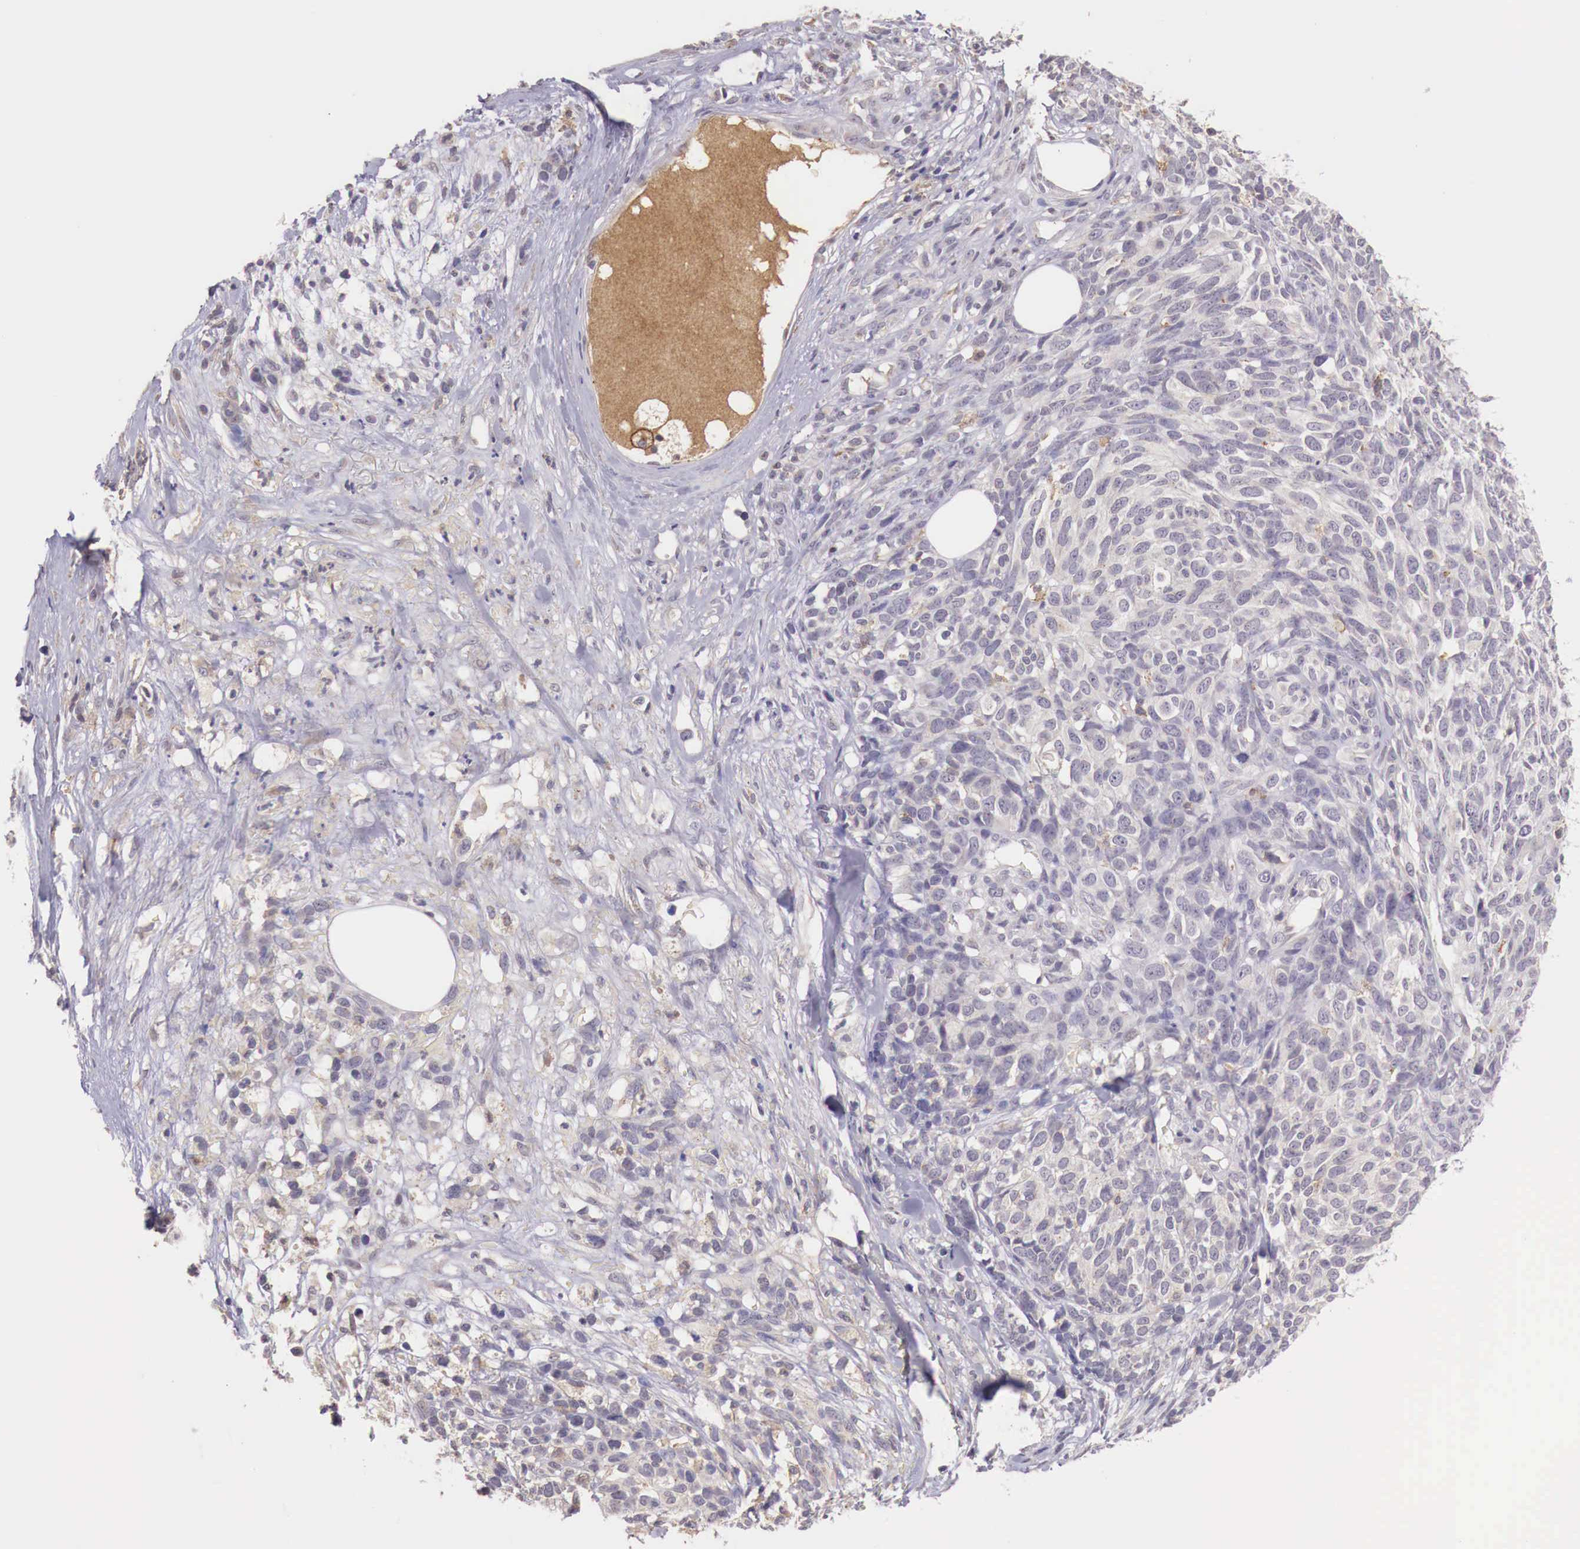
{"staining": {"intensity": "negative", "quantity": "none", "location": "none"}, "tissue": "melanoma", "cell_type": "Tumor cells", "image_type": "cancer", "snomed": [{"axis": "morphology", "description": "Malignant melanoma, NOS"}, {"axis": "topography", "description": "Skin"}], "caption": "Protein analysis of malignant melanoma exhibits no significant positivity in tumor cells. (Stains: DAB immunohistochemistry (IHC) with hematoxylin counter stain, Microscopy: brightfield microscopy at high magnification).", "gene": "CHRDL1", "patient": {"sex": "female", "age": 85}}